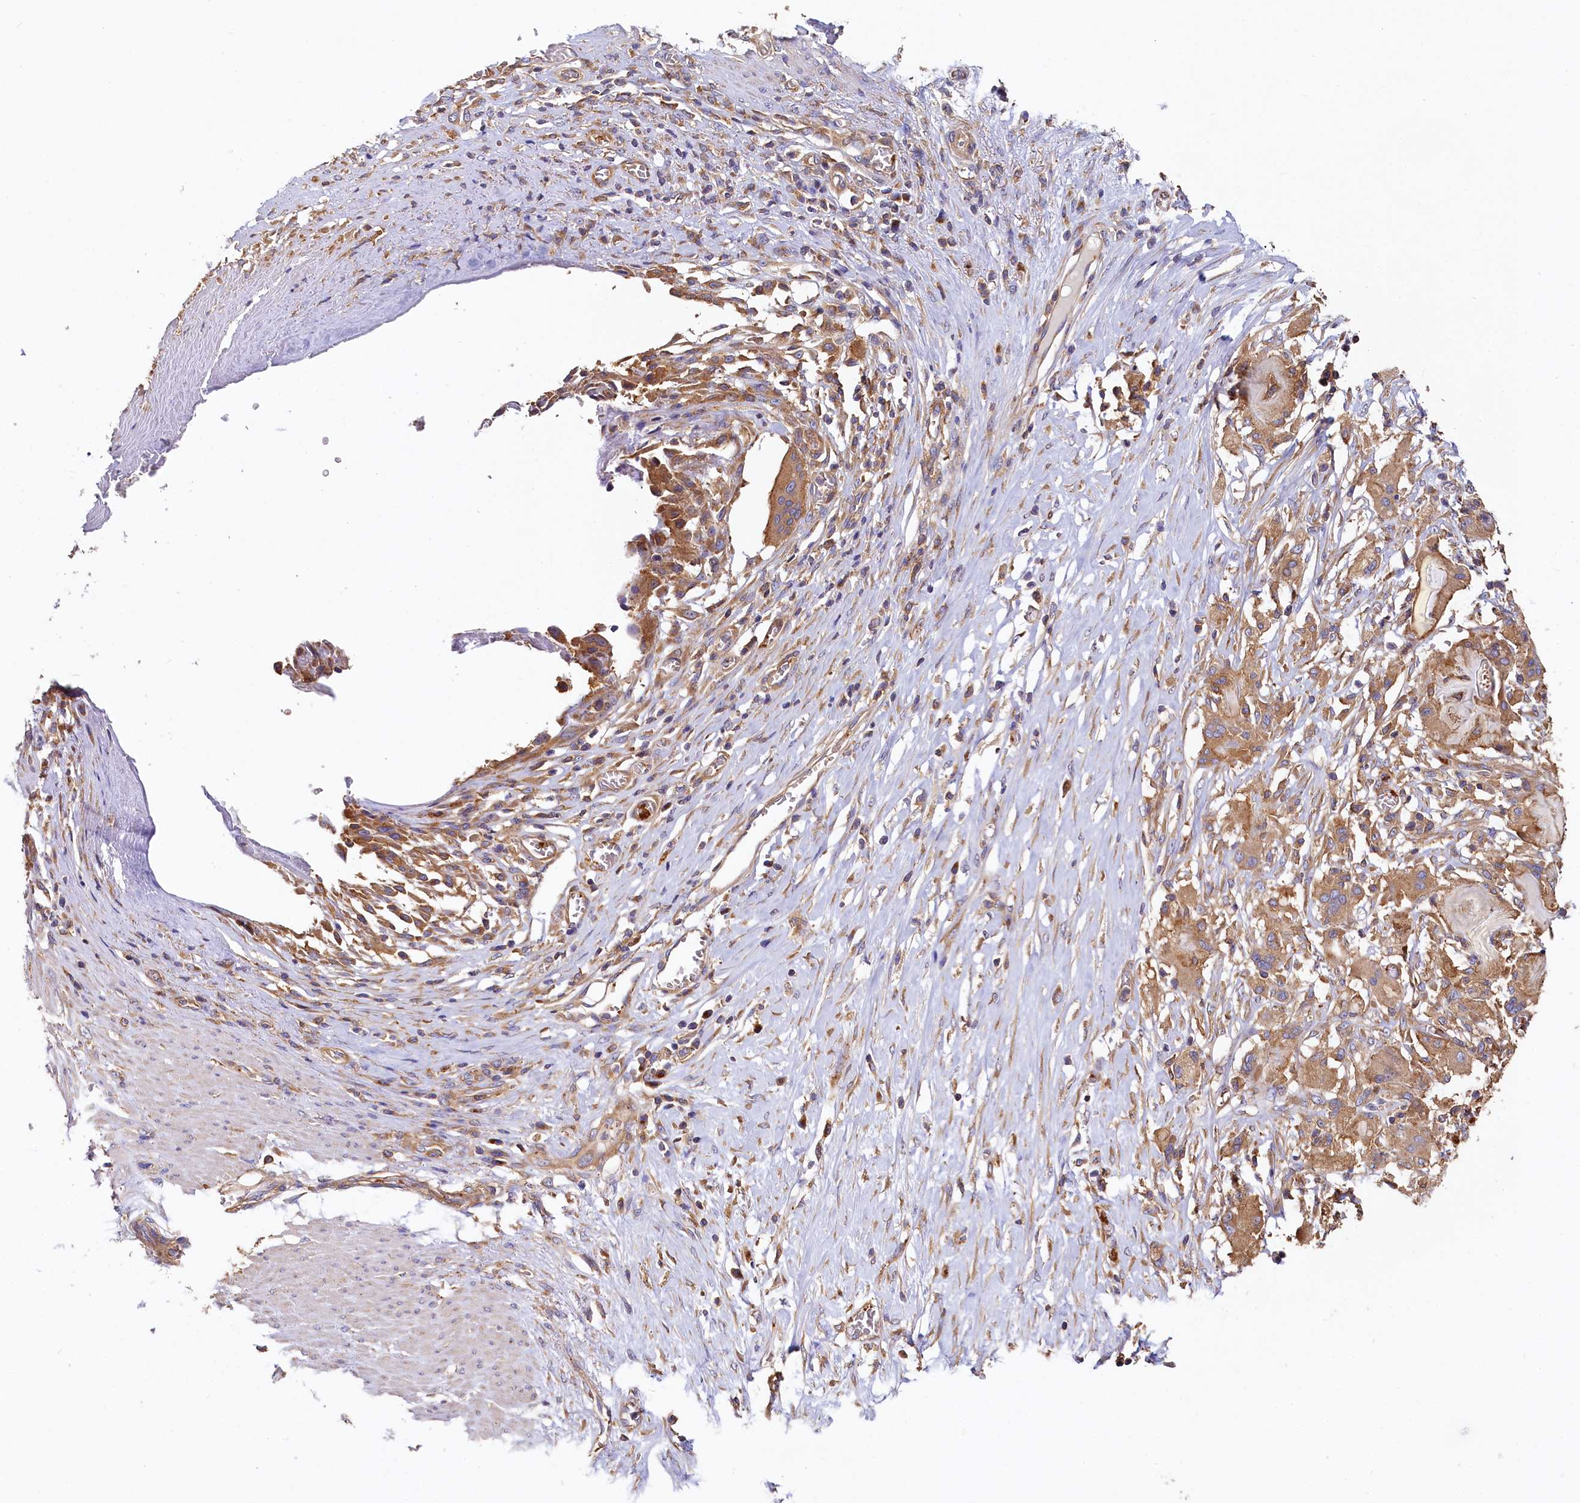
{"staining": {"intensity": "moderate", "quantity": ">75%", "location": "cytoplasmic/membranous"}, "tissue": "stomach cancer", "cell_type": "Tumor cells", "image_type": "cancer", "snomed": [{"axis": "morphology", "description": "Adenocarcinoma, NOS"}, {"axis": "morphology", "description": "Adenocarcinoma, High grade"}, {"axis": "topography", "description": "Stomach, upper"}, {"axis": "topography", "description": "Stomach, lower"}], "caption": "Immunohistochemistry (DAB (3,3'-diaminobenzidine)) staining of human stomach cancer shows moderate cytoplasmic/membranous protein staining in approximately >75% of tumor cells. (DAB (3,3'-diaminobenzidine) IHC with brightfield microscopy, high magnification).", "gene": "PPIP5K1", "patient": {"sex": "female", "age": 65}}